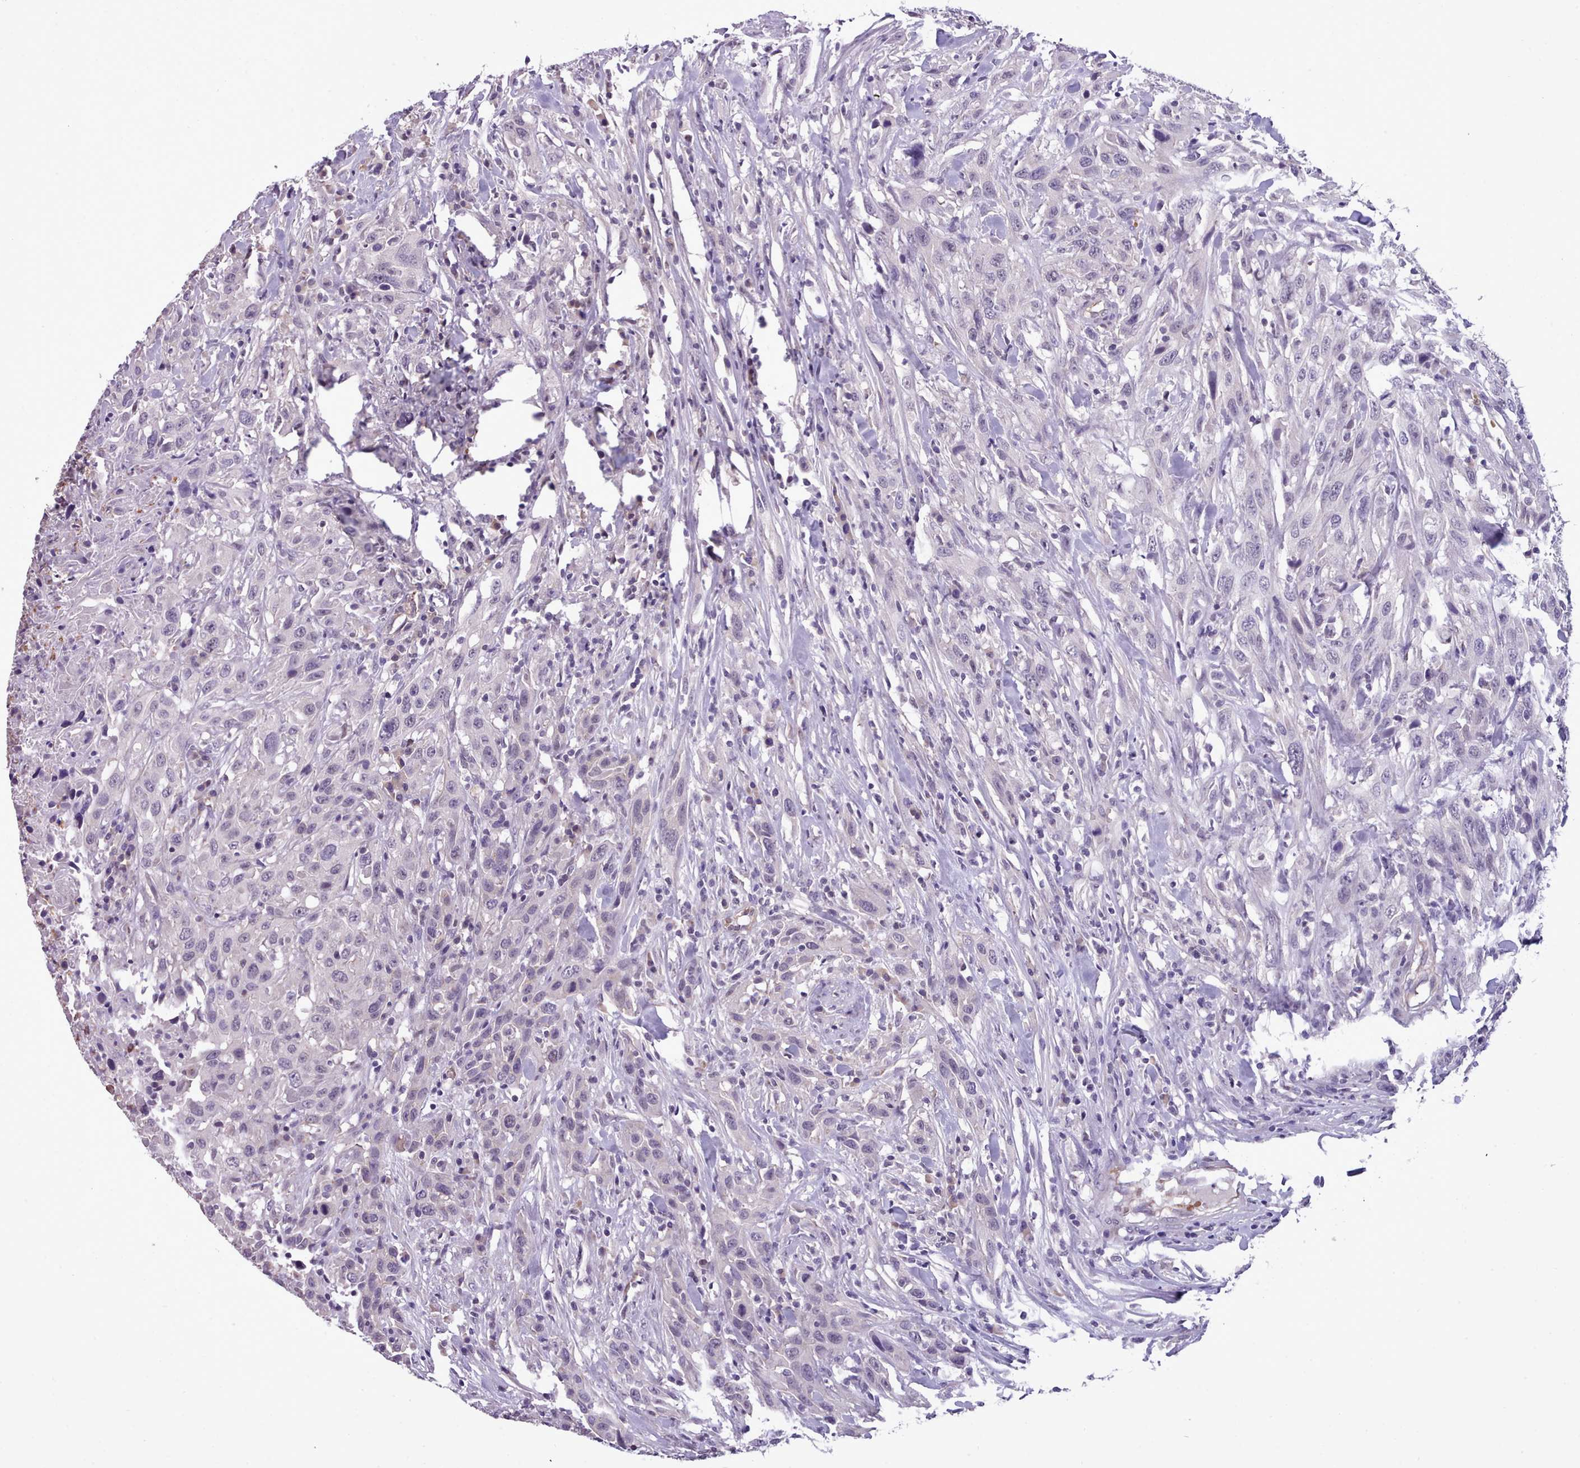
{"staining": {"intensity": "negative", "quantity": "none", "location": "none"}, "tissue": "urothelial cancer", "cell_type": "Tumor cells", "image_type": "cancer", "snomed": [{"axis": "morphology", "description": "Urothelial carcinoma, High grade"}, {"axis": "topography", "description": "Urinary bladder"}], "caption": "A histopathology image of human urothelial cancer is negative for staining in tumor cells.", "gene": "KCTD16", "patient": {"sex": "male", "age": 61}}